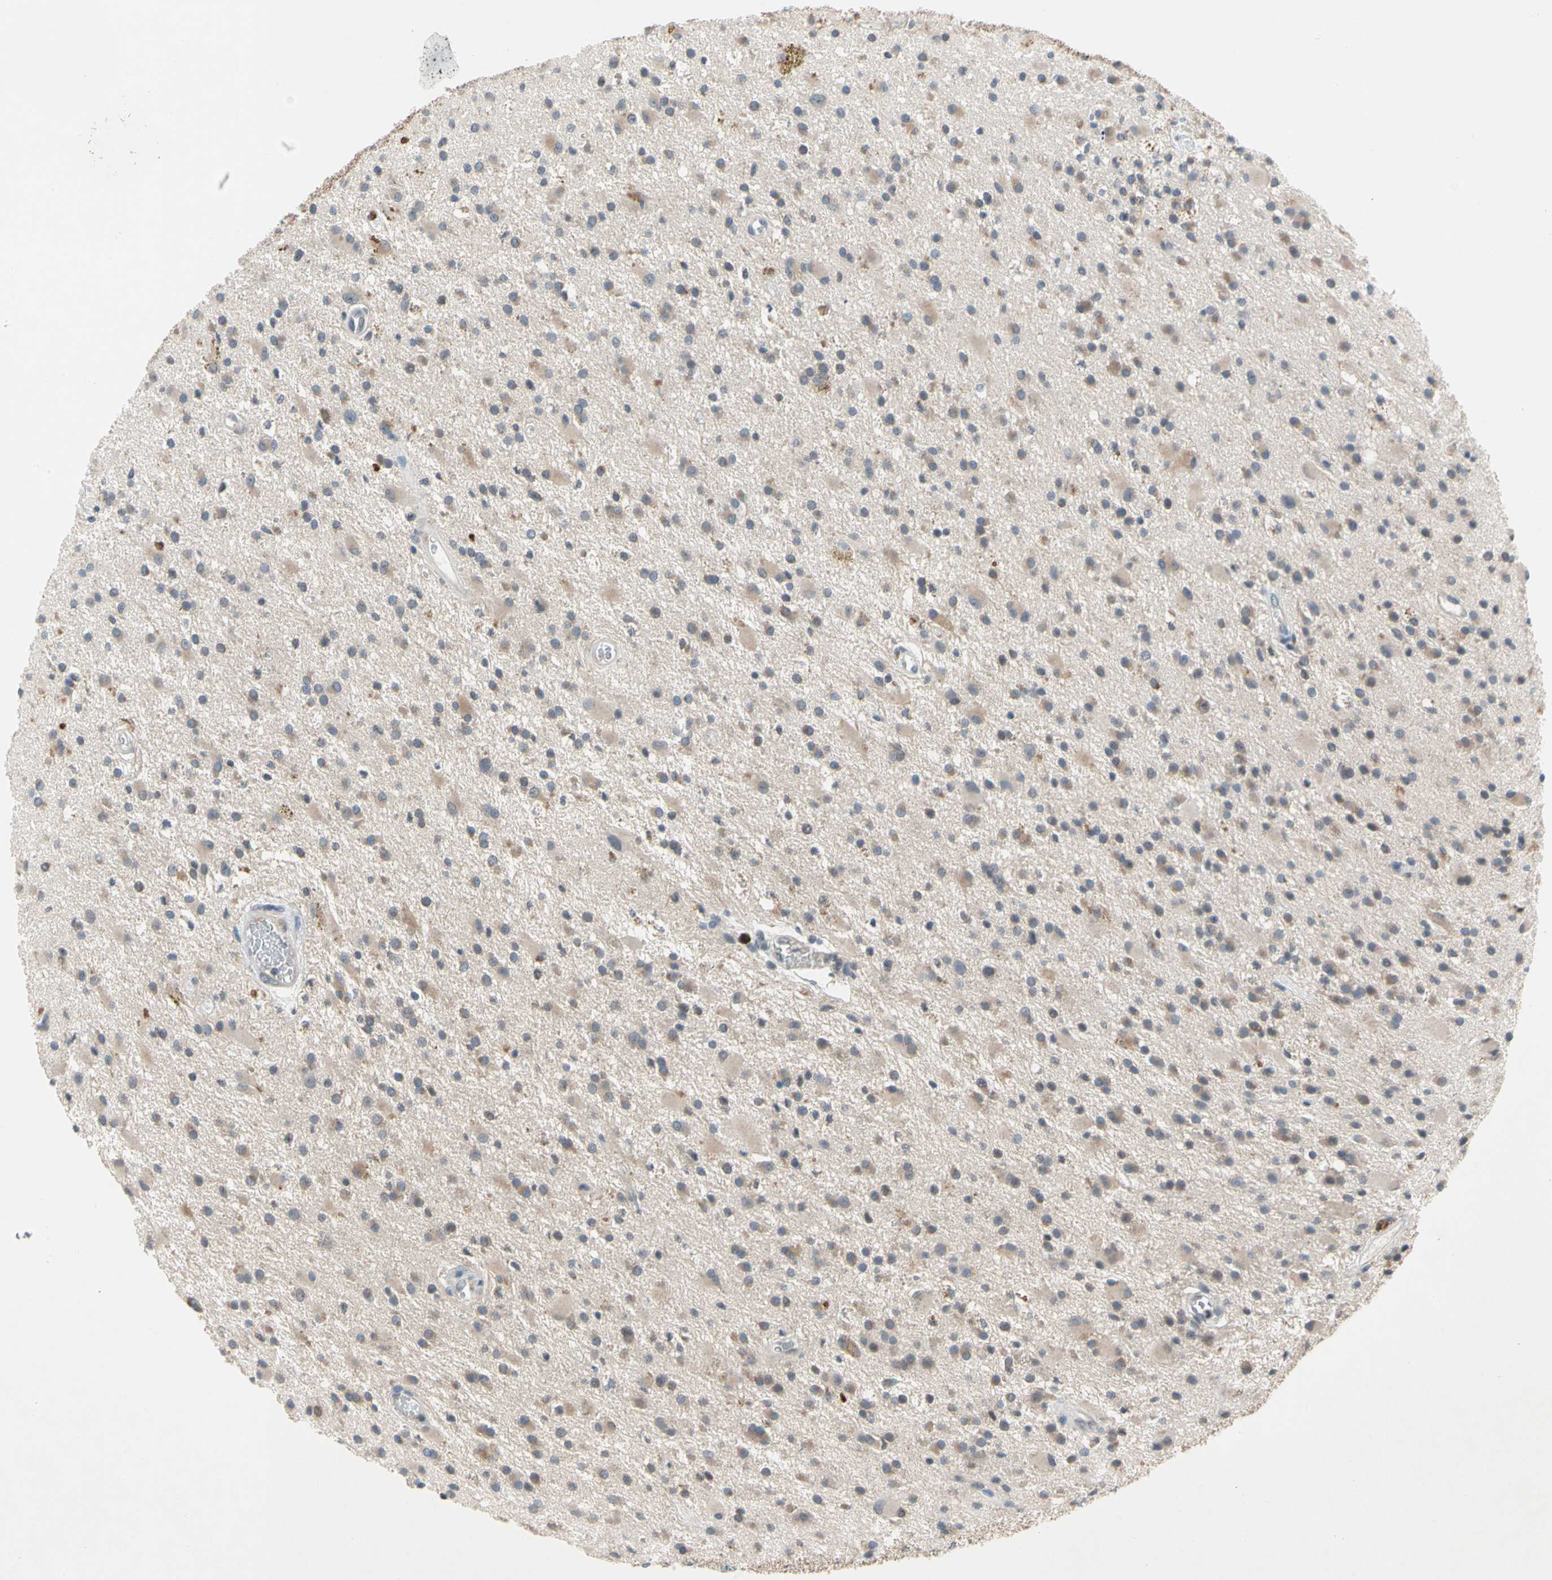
{"staining": {"intensity": "weak", "quantity": "25%-75%", "location": "cytoplasmic/membranous"}, "tissue": "glioma", "cell_type": "Tumor cells", "image_type": "cancer", "snomed": [{"axis": "morphology", "description": "Glioma, malignant, Low grade"}, {"axis": "topography", "description": "Brain"}], "caption": "Weak cytoplasmic/membranous staining for a protein is identified in approximately 25%-75% of tumor cells of glioma using immunohistochemistry.", "gene": "MARK1", "patient": {"sex": "male", "age": 58}}